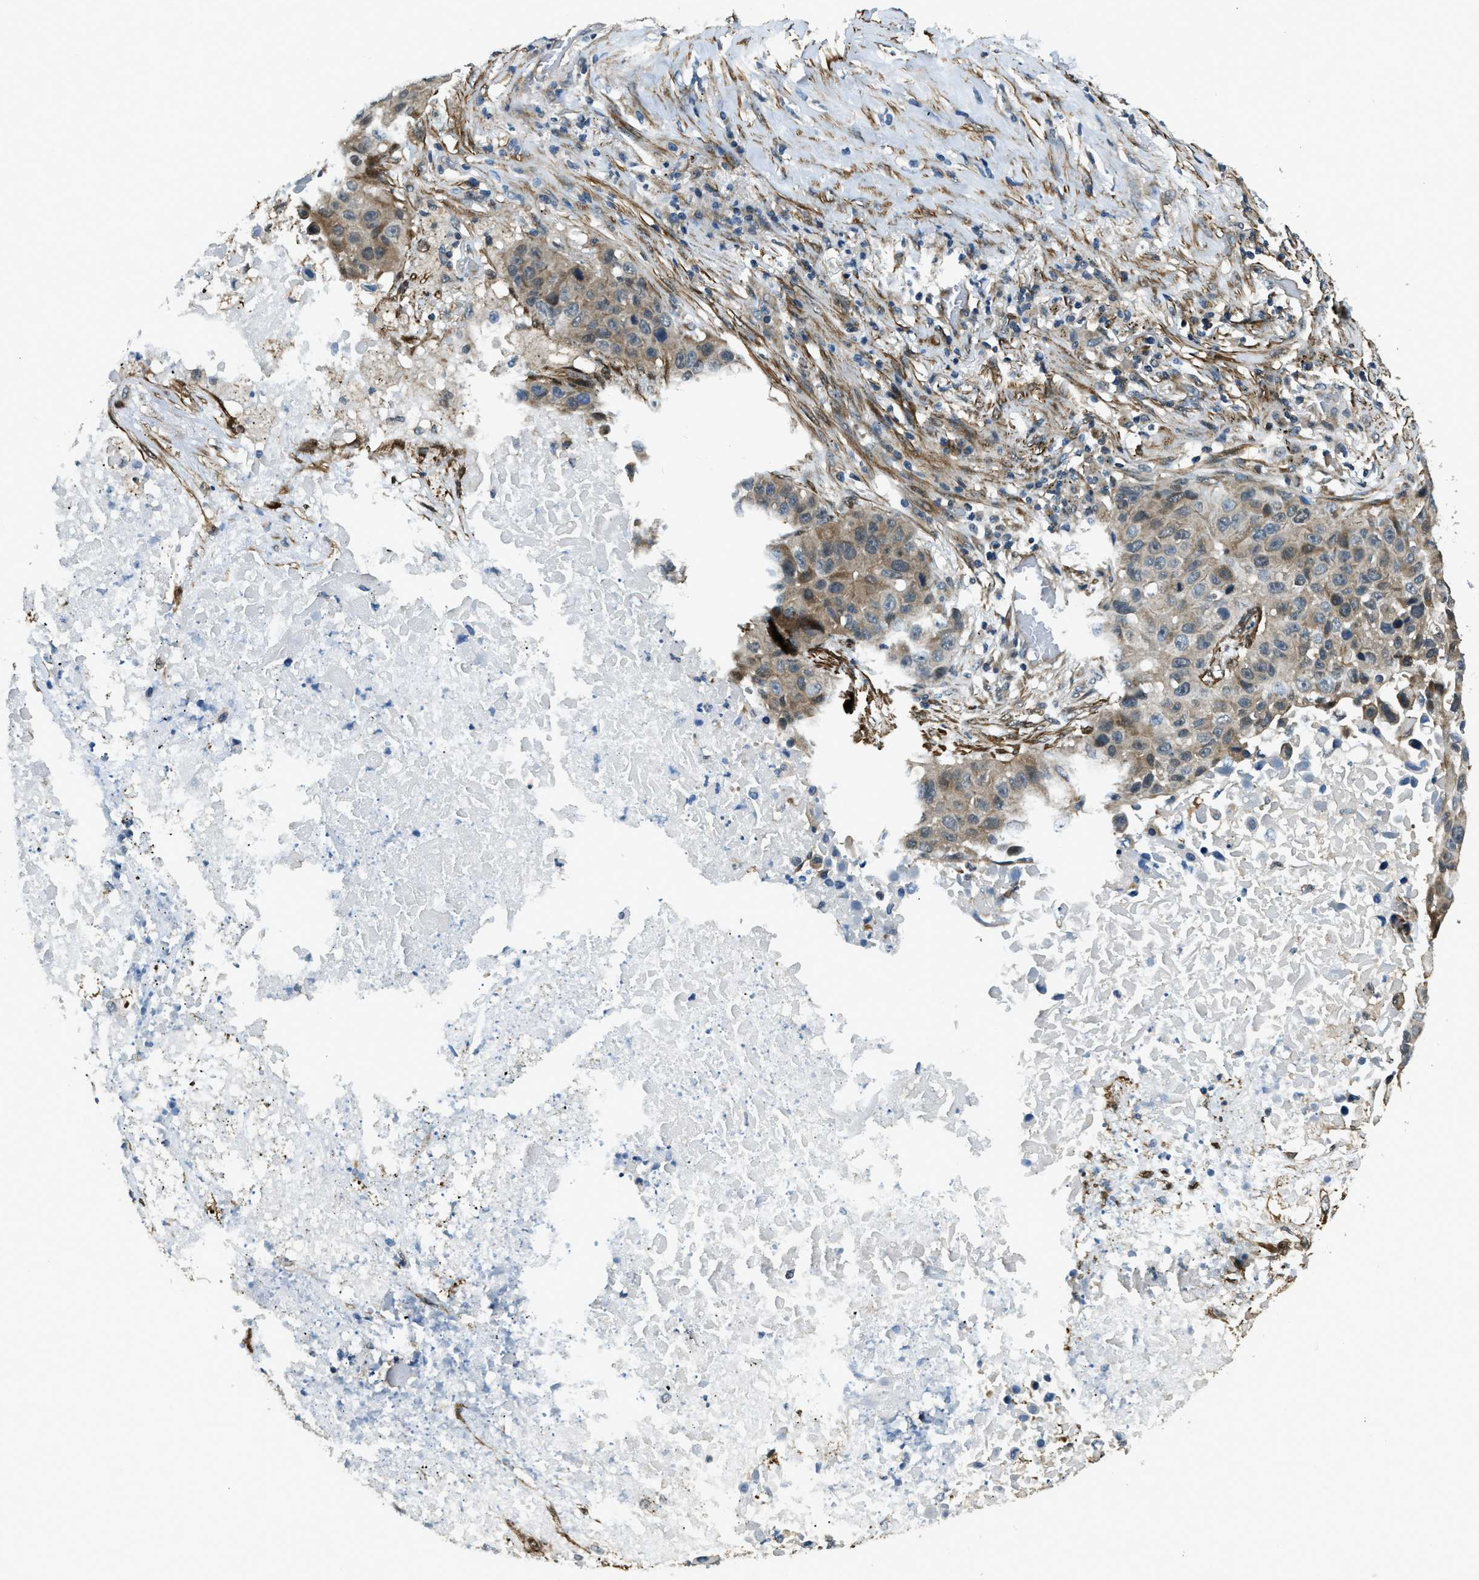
{"staining": {"intensity": "weak", "quantity": ">75%", "location": "cytoplasmic/membranous"}, "tissue": "lung cancer", "cell_type": "Tumor cells", "image_type": "cancer", "snomed": [{"axis": "morphology", "description": "Squamous cell carcinoma, NOS"}, {"axis": "topography", "description": "Lung"}], "caption": "Protein expression analysis of lung cancer exhibits weak cytoplasmic/membranous expression in approximately >75% of tumor cells.", "gene": "NUDCD3", "patient": {"sex": "male", "age": 57}}